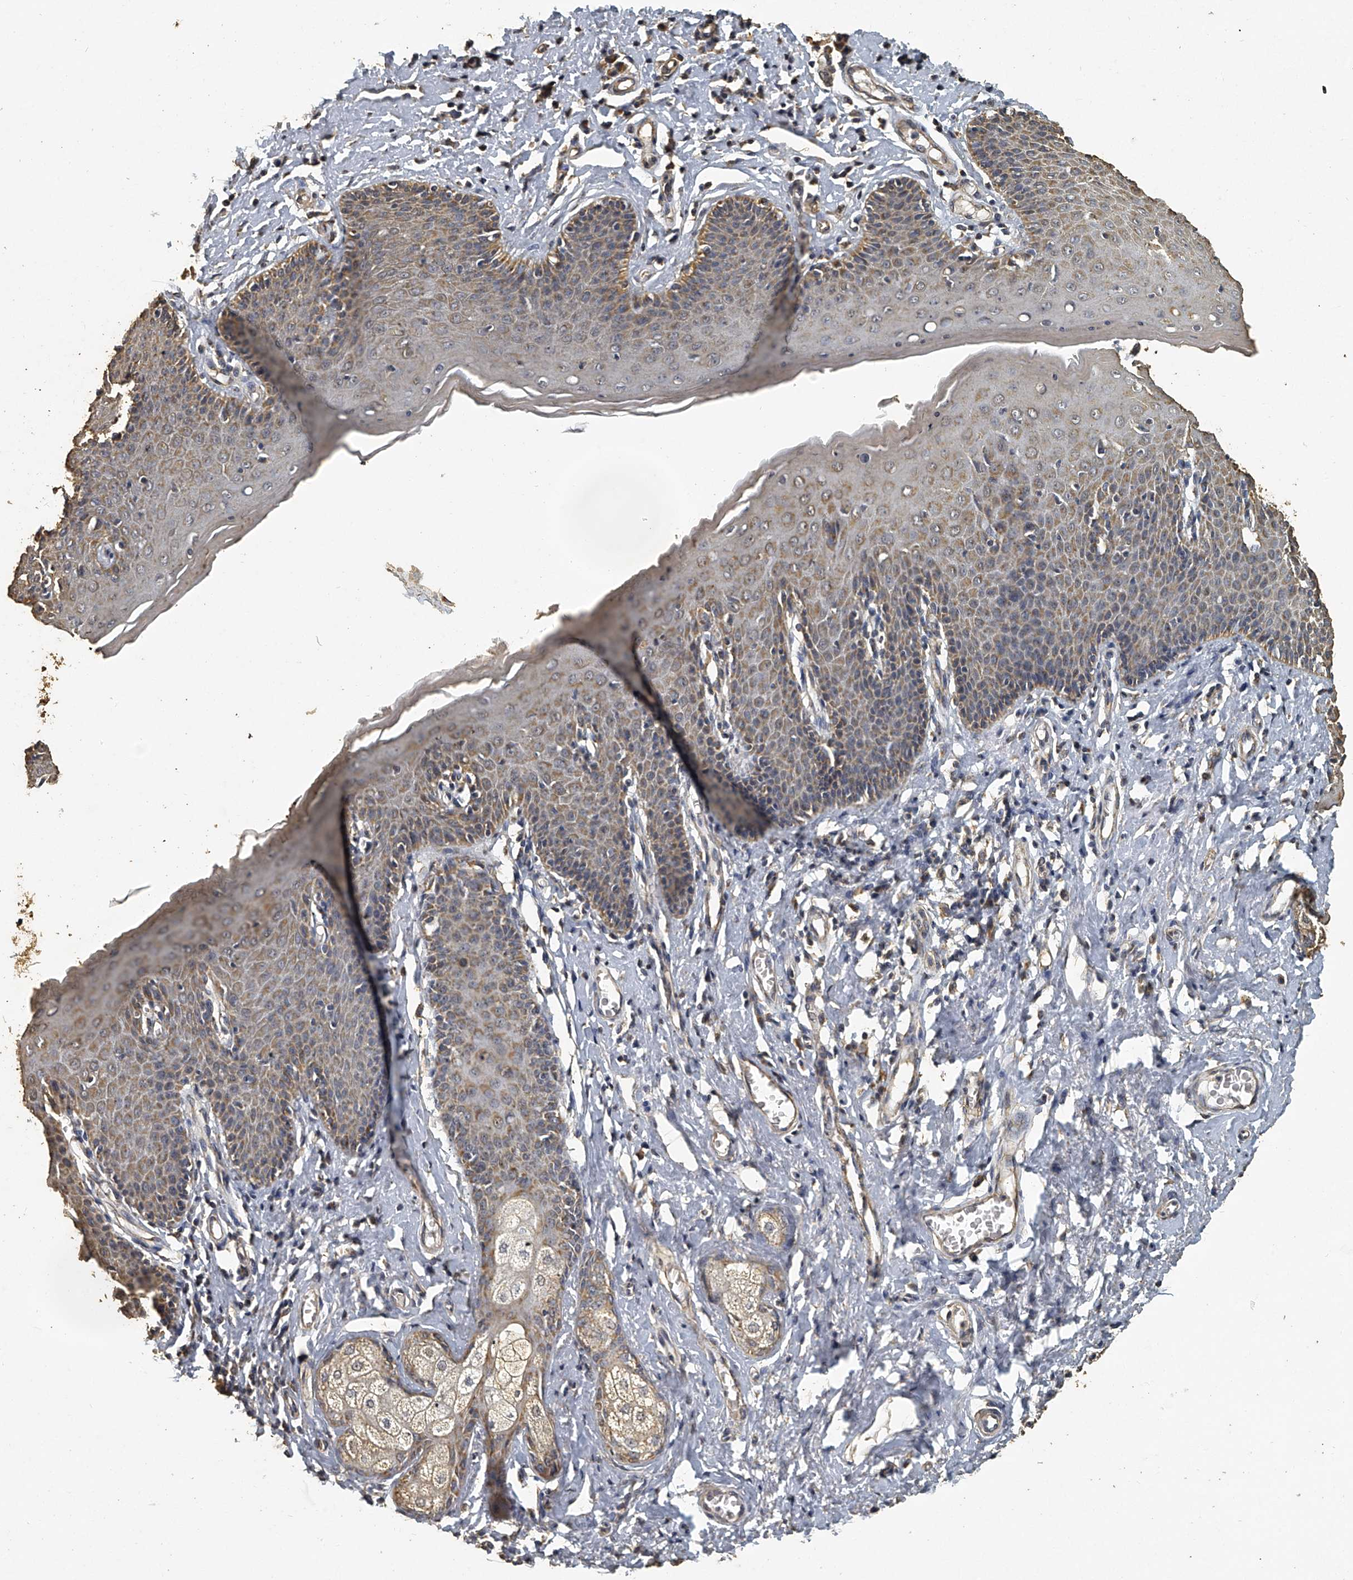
{"staining": {"intensity": "moderate", "quantity": ">75%", "location": "cytoplasmic/membranous"}, "tissue": "skin", "cell_type": "Epidermal cells", "image_type": "normal", "snomed": [{"axis": "morphology", "description": "Normal tissue, NOS"}, {"axis": "topography", "description": "Vulva"}], "caption": "A histopathology image of skin stained for a protein exhibits moderate cytoplasmic/membranous brown staining in epidermal cells. The staining is performed using DAB brown chromogen to label protein expression. The nuclei are counter-stained blue using hematoxylin.", "gene": "MRPL28", "patient": {"sex": "female", "age": 66}}